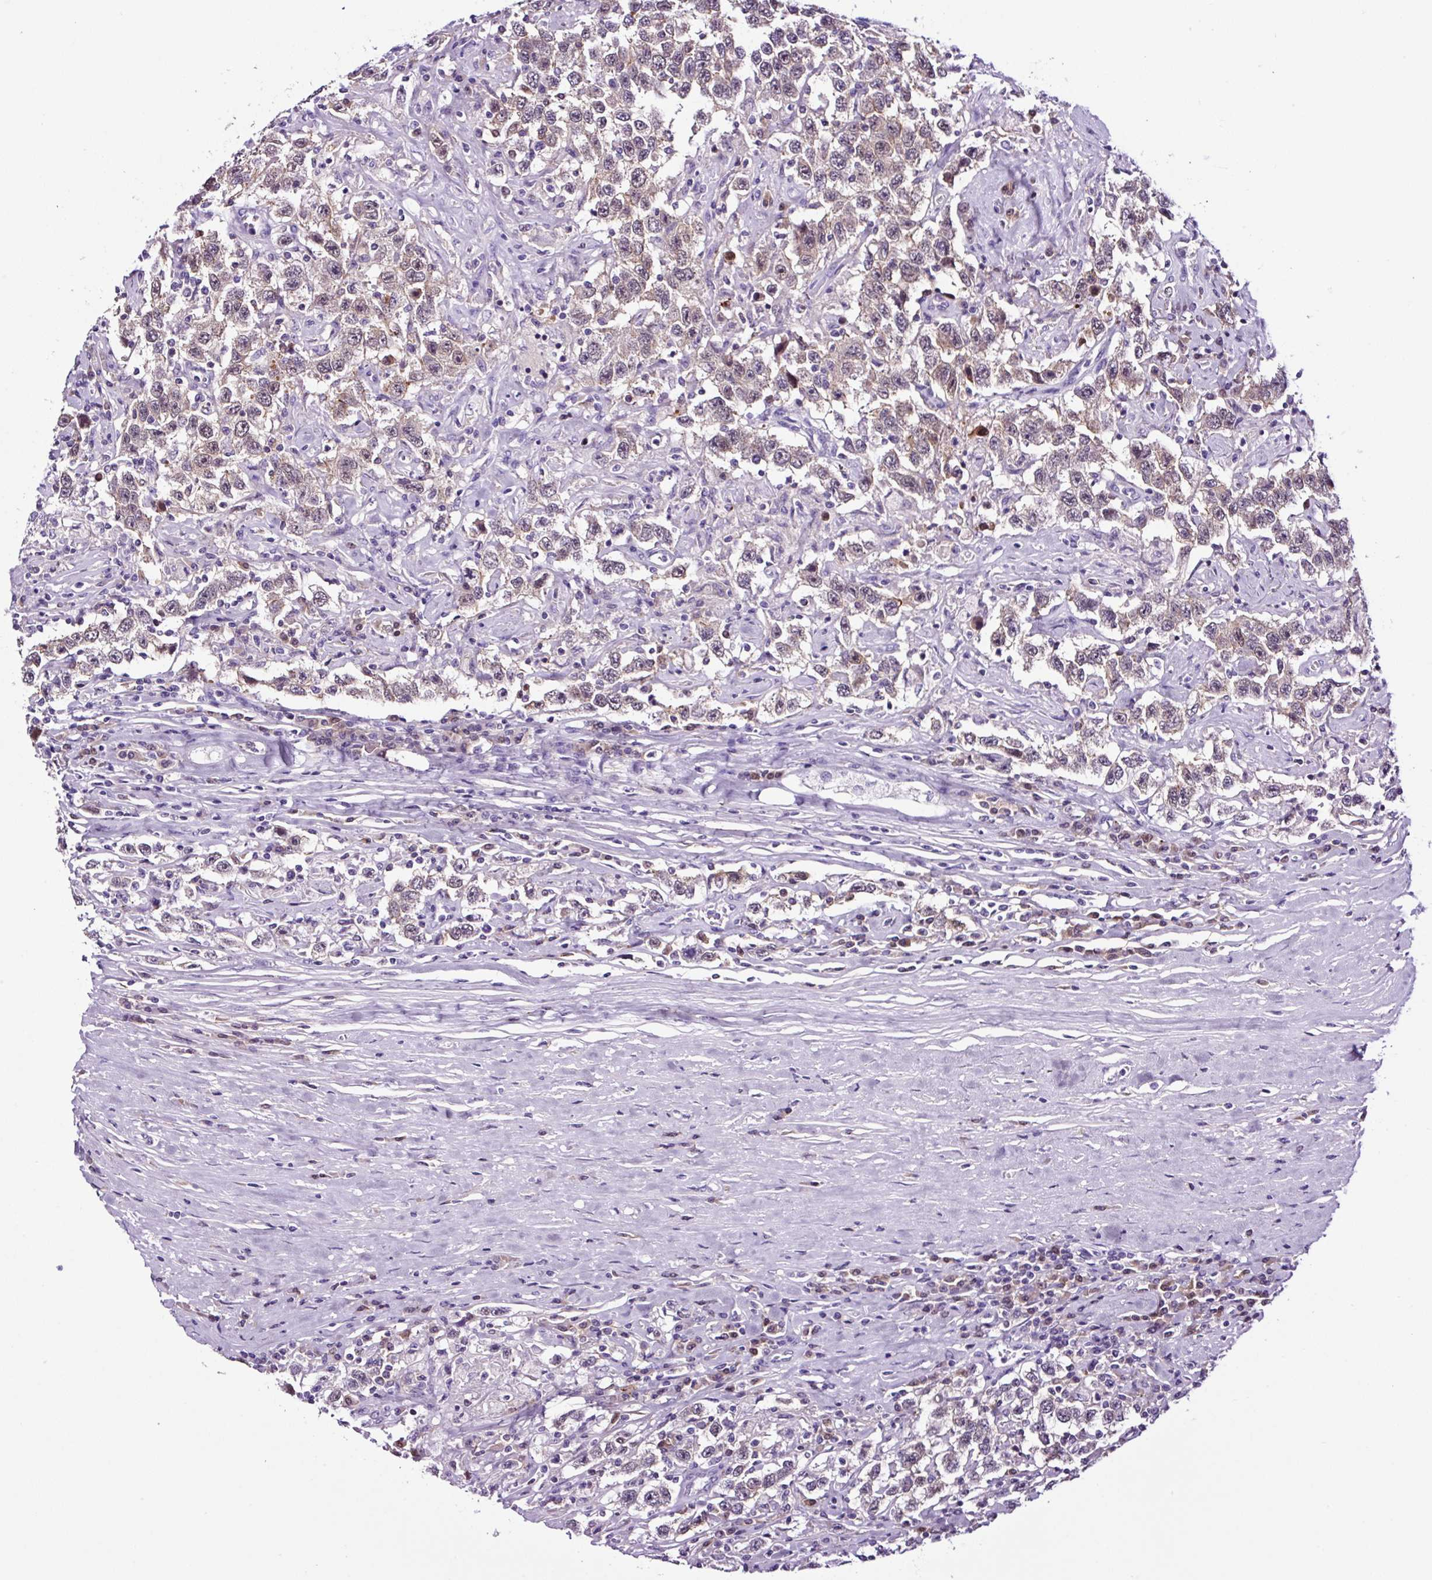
{"staining": {"intensity": "negative", "quantity": "none", "location": "none"}, "tissue": "testis cancer", "cell_type": "Tumor cells", "image_type": "cancer", "snomed": [{"axis": "morphology", "description": "Seminoma, NOS"}, {"axis": "topography", "description": "Testis"}], "caption": "IHC of human seminoma (testis) exhibits no positivity in tumor cells. (Stains: DAB immunohistochemistry (IHC) with hematoxylin counter stain, Microscopy: brightfield microscopy at high magnification).", "gene": "TAFA3", "patient": {"sex": "male", "age": 41}}